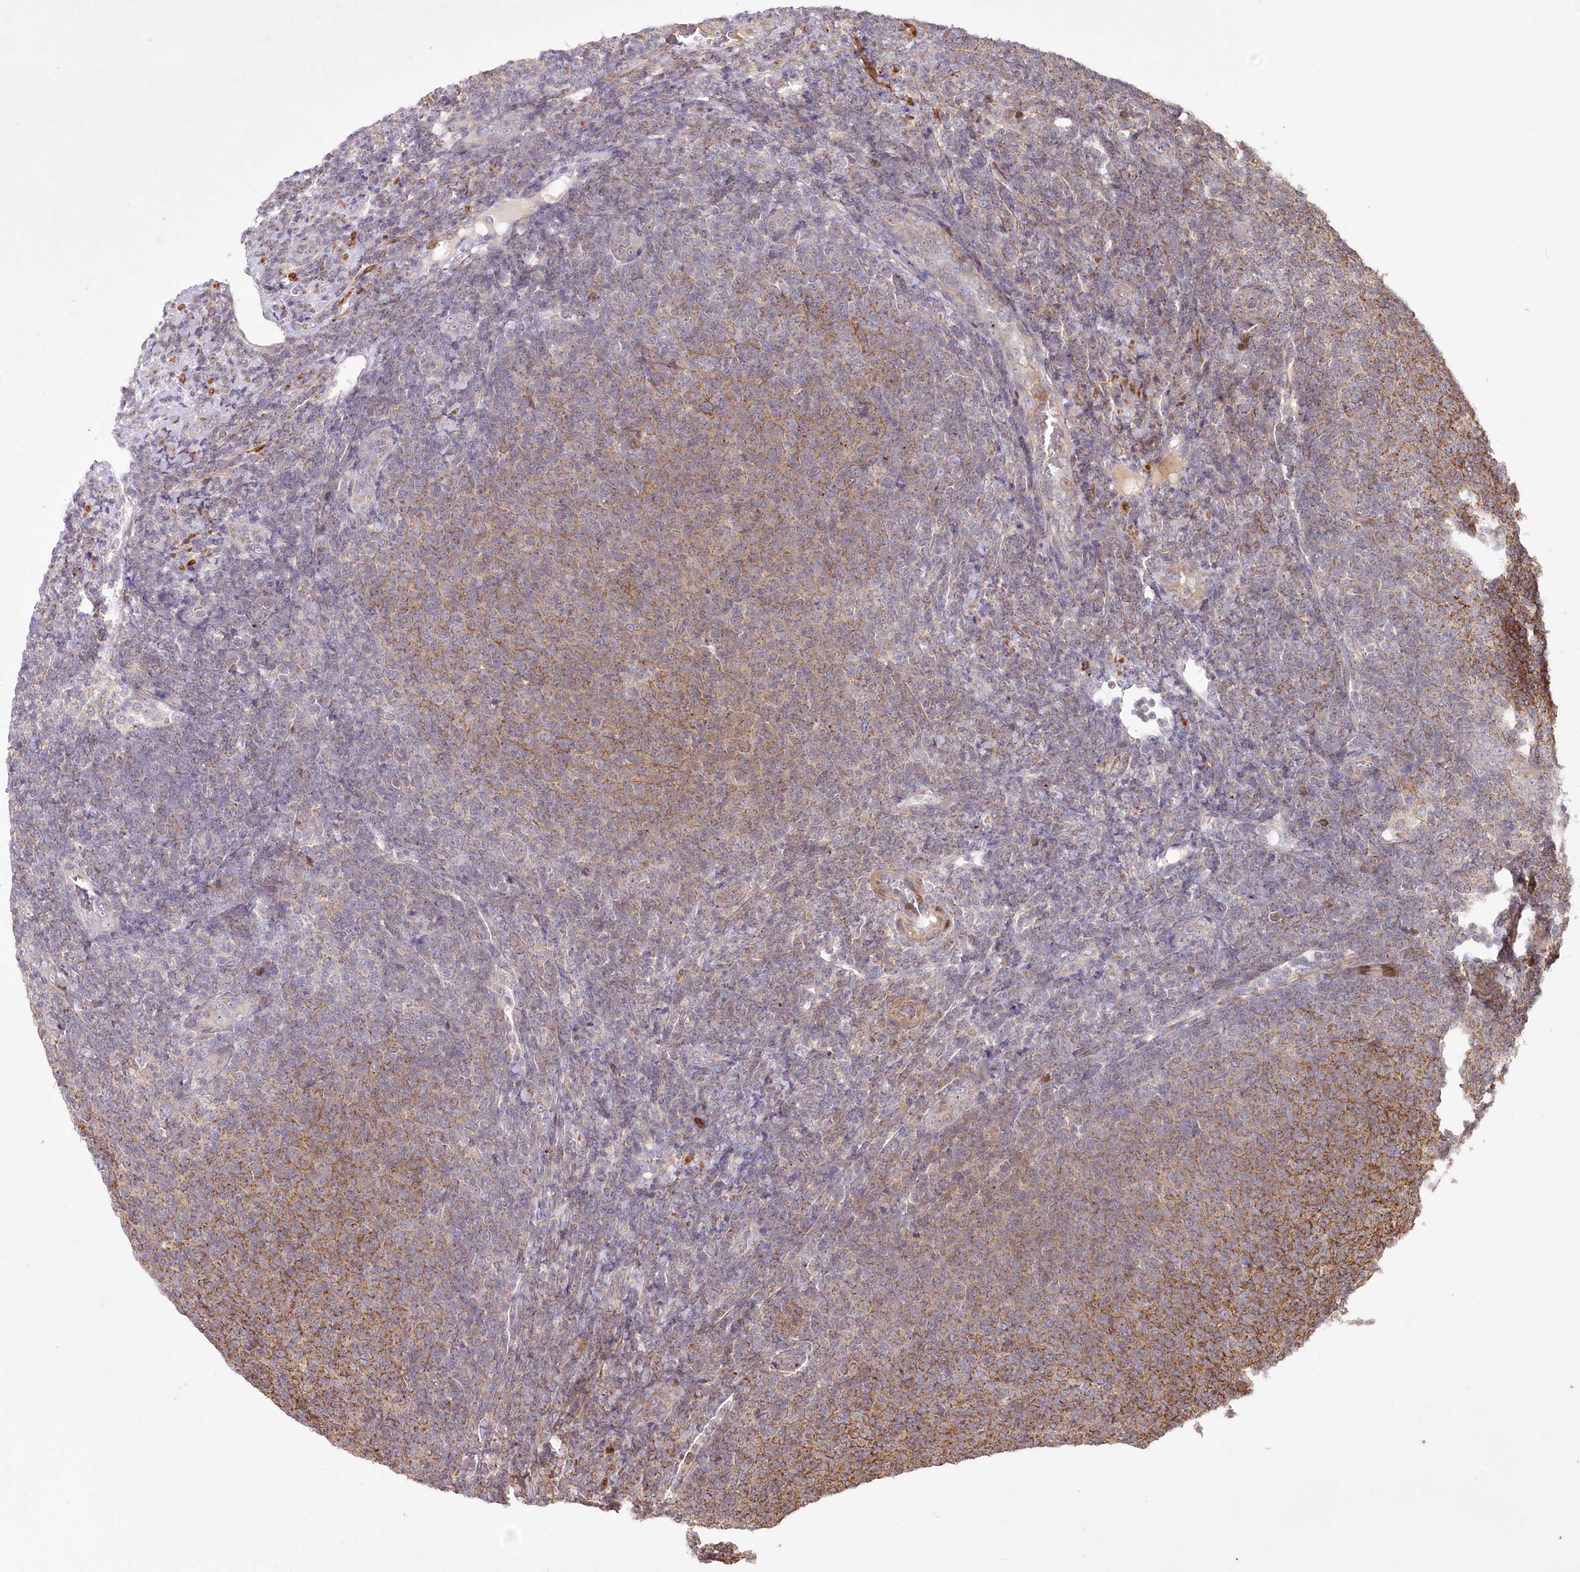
{"staining": {"intensity": "moderate", "quantity": "25%-75%", "location": "cytoplasmic/membranous"}, "tissue": "lymphoma", "cell_type": "Tumor cells", "image_type": "cancer", "snomed": [{"axis": "morphology", "description": "Malignant lymphoma, non-Hodgkin's type, Low grade"}, {"axis": "topography", "description": "Lymph node"}], "caption": "Moderate cytoplasmic/membranous staining for a protein is seen in approximately 25%-75% of tumor cells of malignant lymphoma, non-Hodgkin's type (low-grade) using immunohistochemistry.", "gene": "PSTK", "patient": {"sex": "male", "age": 66}}